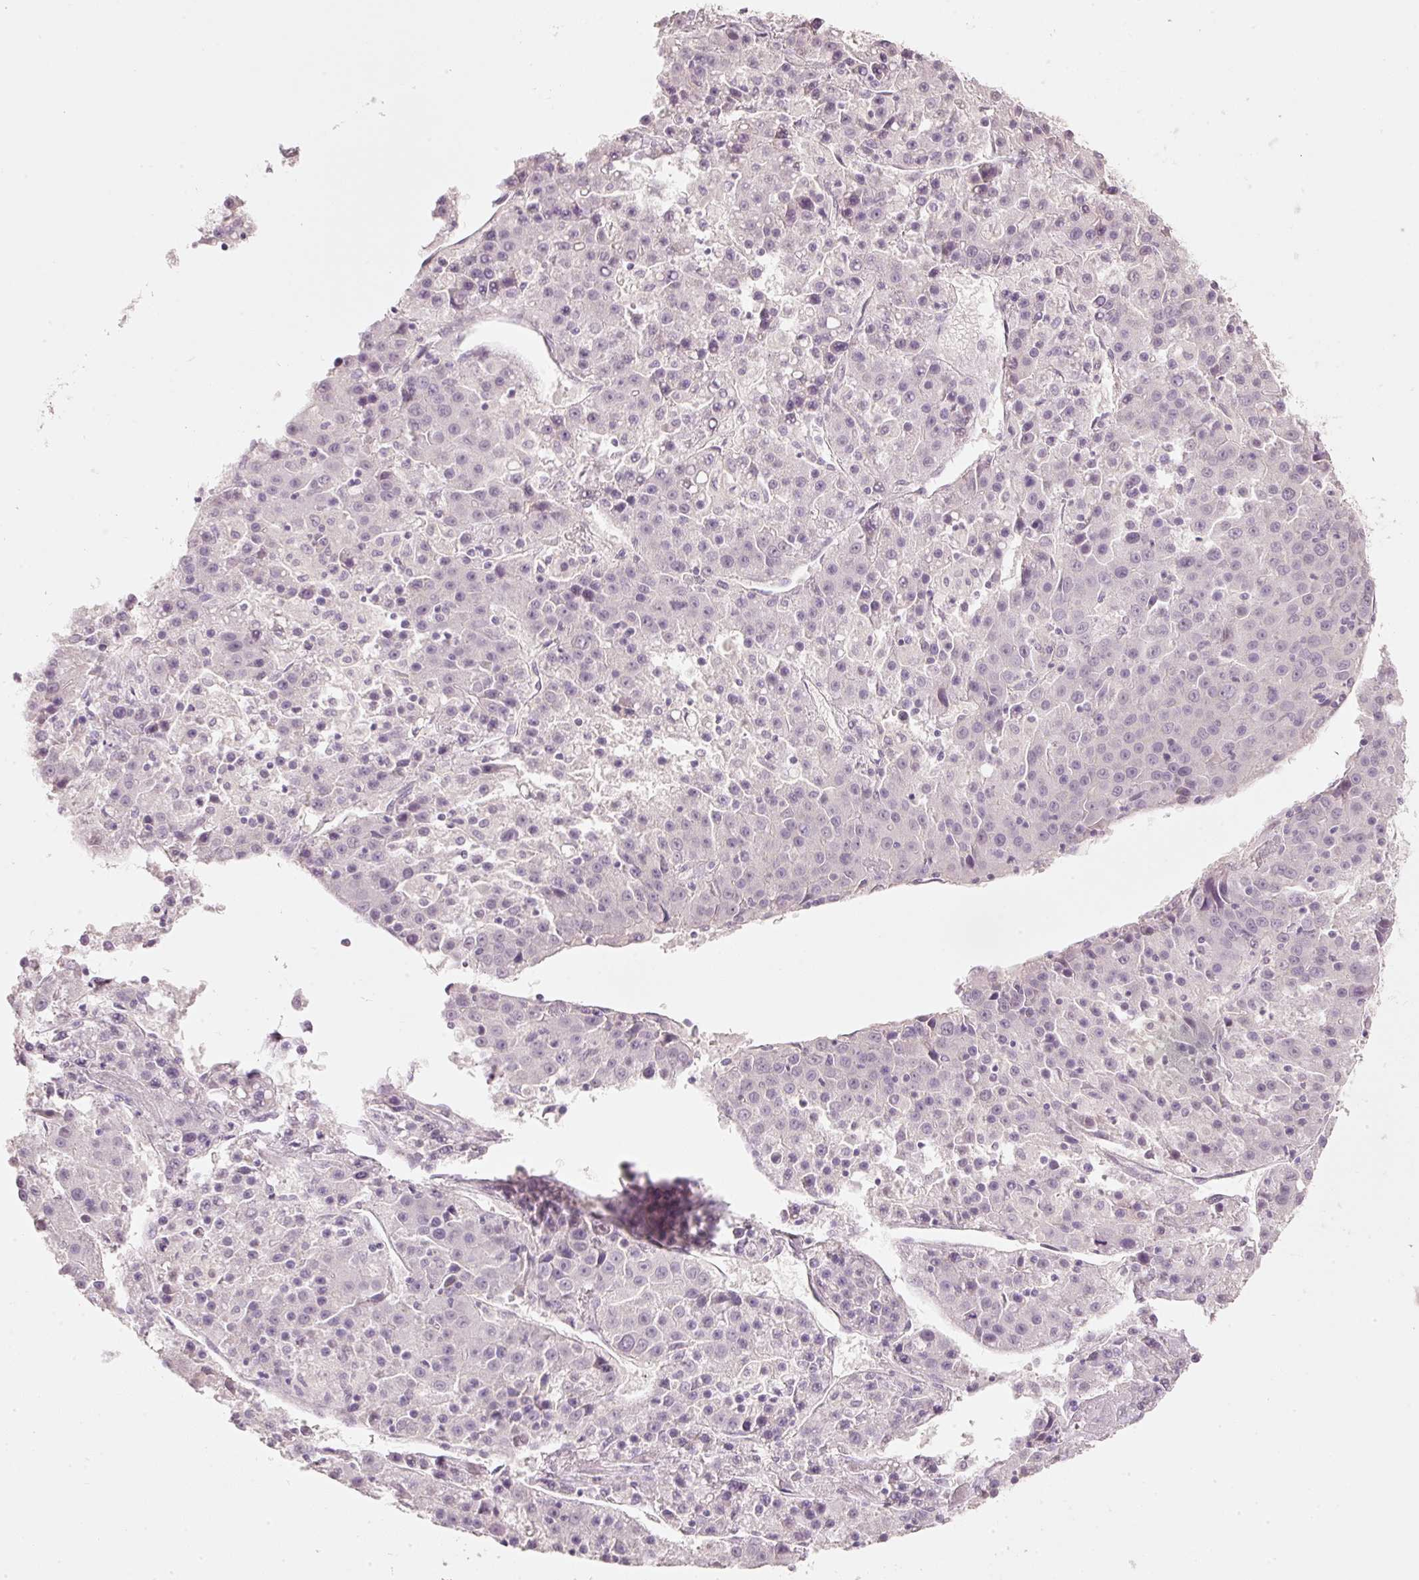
{"staining": {"intensity": "negative", "quantity": "none", "location": "none"}, "tissue": "liver cancer", "cell_type": "Tumor cells", "image_type": "cancer", "snomed": [{"axis": "morphology", "description": "Carcinoma, Hepatocellular, NOS"}, {"axis": "topography", "description": "Liver"}], "caption": "An image of human liver cancer (hepatocellular carcinoma) is negative for staining in tumor cells.", "gene": "STEAP1", "patient": {"sex": "female", "age": 53}}